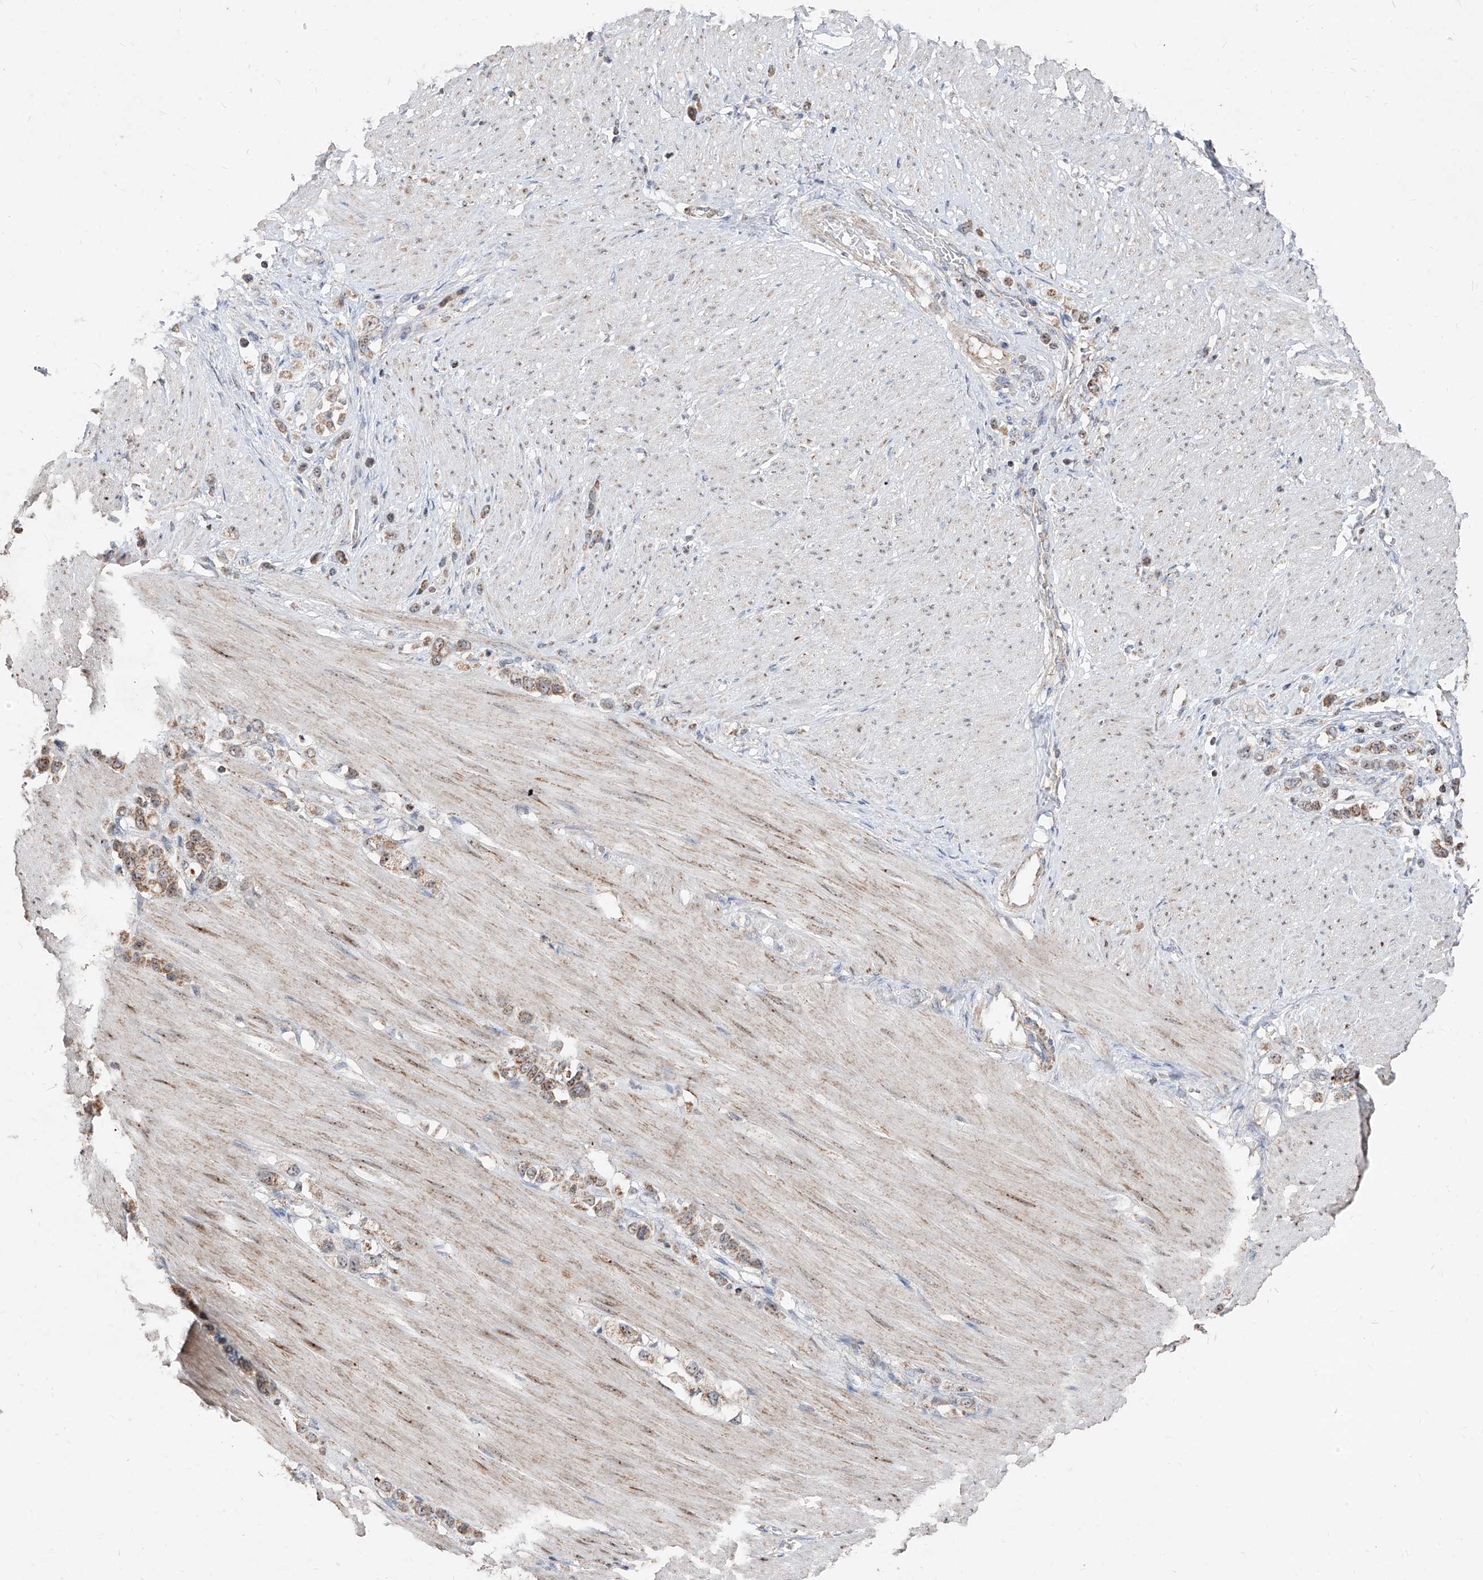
{"staining": {"intensity": "moderate", "quantity": ">75%", "location": "cytoplasmic/membranous"}, "tissue": "stomach cancer", "cell_type": "Tumor cells", "image_type": "cancer", "snomed": [{"axis": "morphology", "description": "Adenocarcinoma, NOS"}, {"axis": "topography", "description": "Stomach"}], "caption": "IHC photomicrograph of human stomach cancer (adenocarcinoma) stained for a protein (brown), which demonstrates medium levels of moderate cytoplasmic/membranous expression in approximately >75% of tumor cells.", "gene": "NDUFB3", "patient": {"sex": "female", "age": 65}}